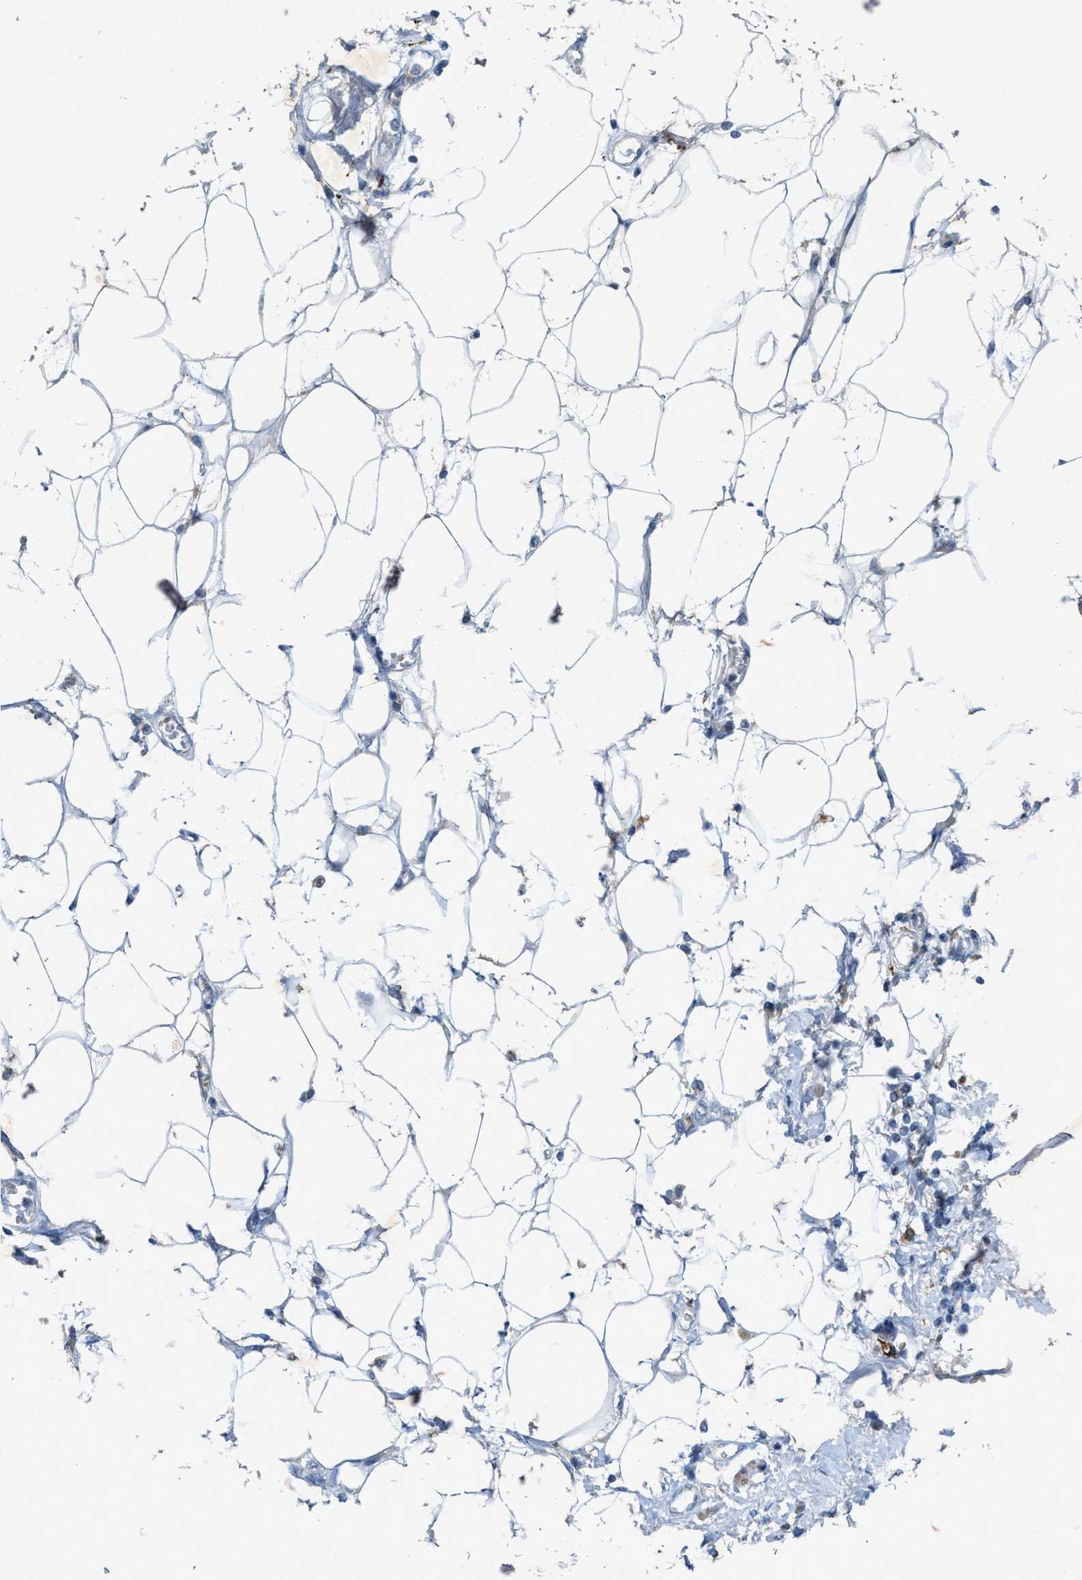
{"staining": {"intensity": "moderate", "quantity": "25%-75%", "location": "cytoplasmic/membranous"}, "tissue": "adipose tissue", "cell_type": "Adipocytes", "image_type": "normal", "snomed": [{"axis": "morphology", "description": "Normal tissue, NOS"}, {"axis": "morphology", "description": "Adenocarcinoma, NOS"}, {"axis": "topography", "description": "Duodenum"}, {"axis": "topography", "description": "Peripheral nerve tissue"}], "caption": "Immunohistochemistry of normal adipose tissue exhibits medium levels of moderate cytoplasmic/membranous expression in about 25%-75% of adipocytes. The staining was performed using DAB, with brown indicating positive protein expression. Nuclei are stained blue with hematoxylin.", "gene": "URGCP", "patient": {"sex": "female", "age": 60}}